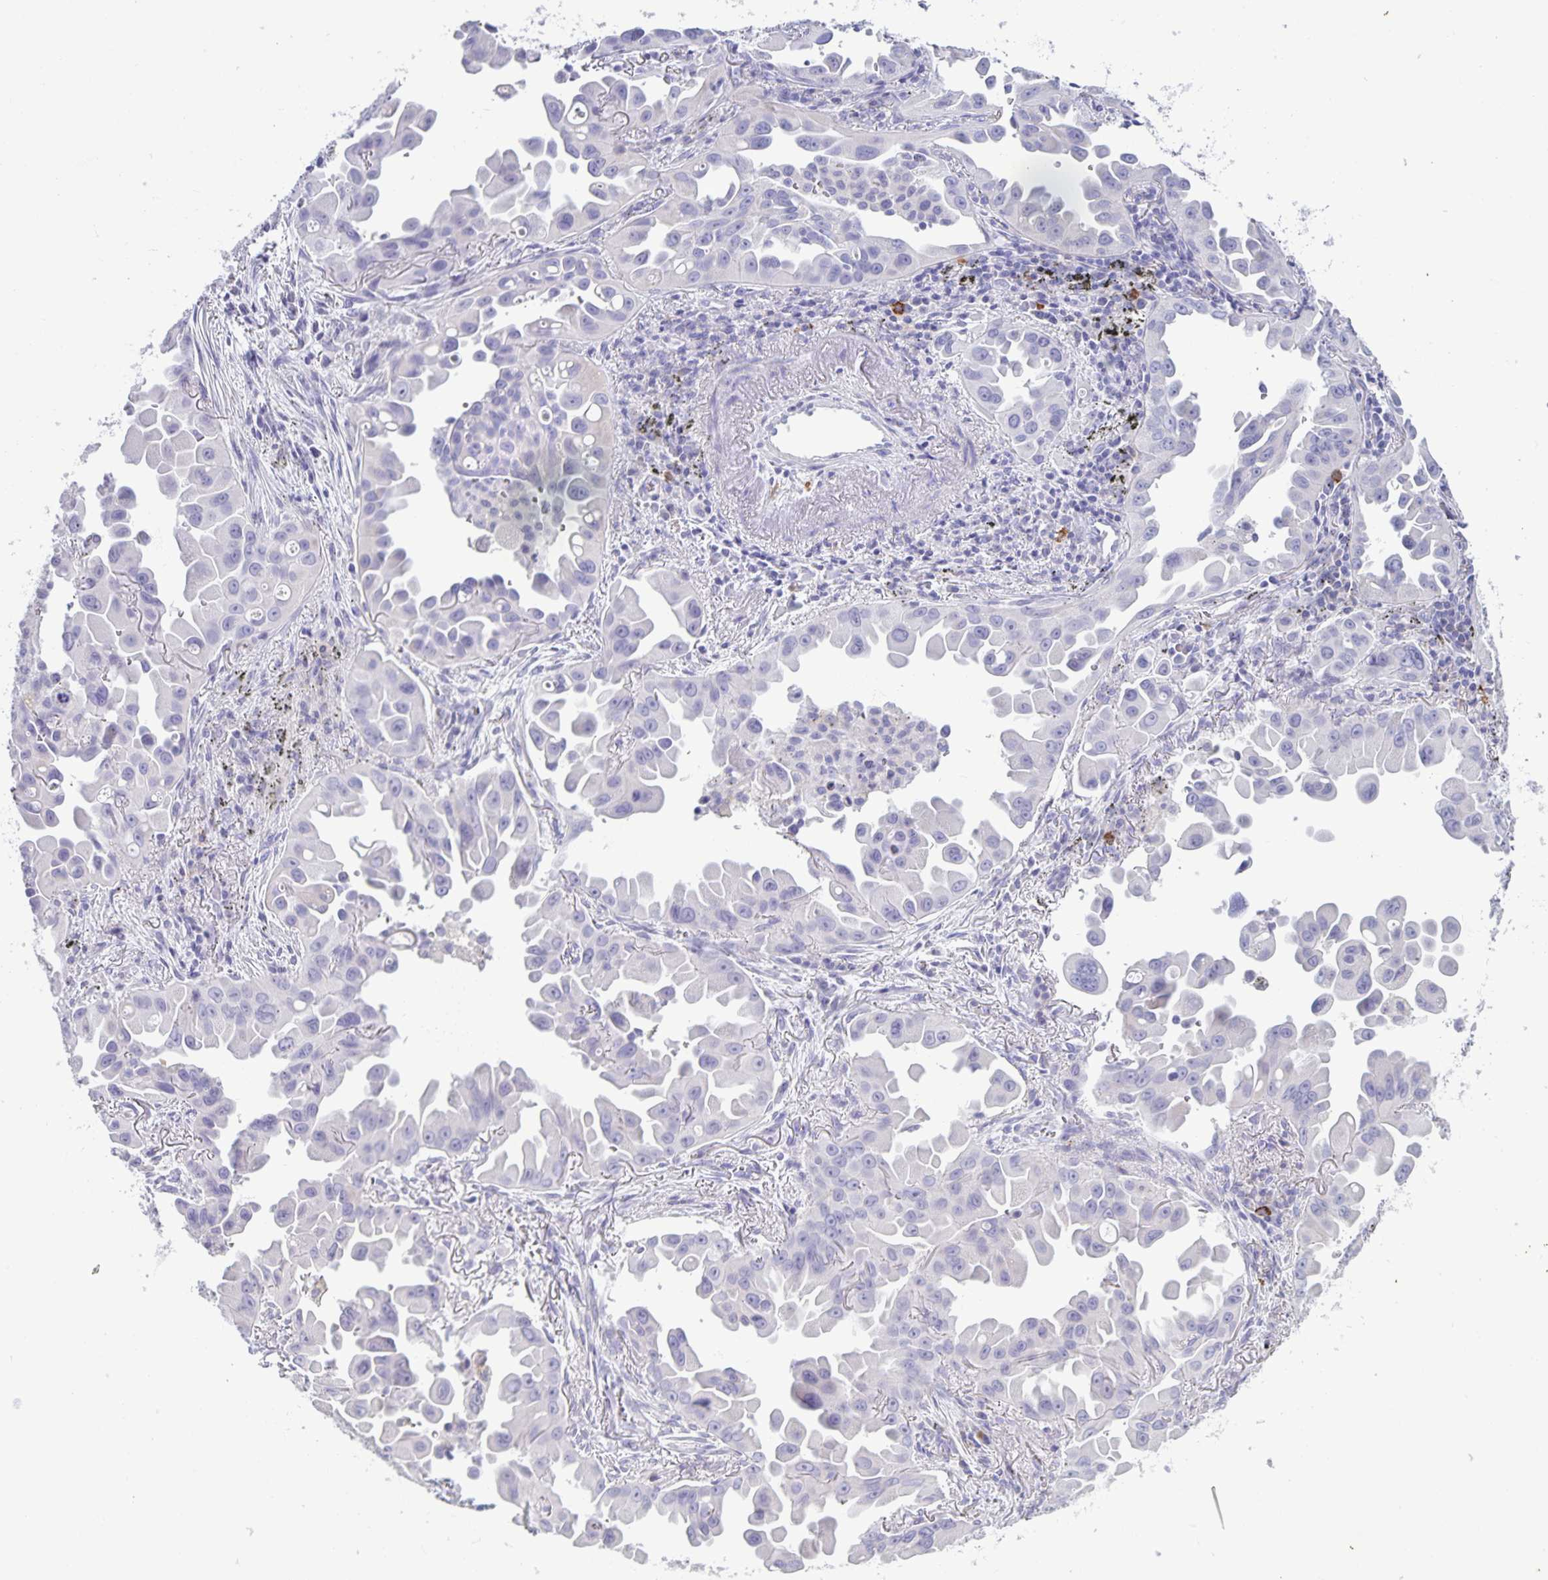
{"staining": {"intensity": "negative", "quantity": "none", "location": "none"}, "tissue": "lung cancer", "cell_type": "Tumor cells", "image_type": "cancer", "snomed": [{"axis": "morphology", "description": "Adenocarcinoma, NOS"}, {"axis": "topography", "description": "Lung"}], "caption": "Immunohistochemistry (IHC) of adenocarcinoma (lung) shows no positivity in tumor cells. The staining was performed using DAB (3,3'-diaminobenzidine) to visualize the protein expression in brown, while the nuclei were stained in blue with hematoxylin (Magnification: 20x).", "gene": "IBTK", "patient": {"sex": "male", "age": 68}}